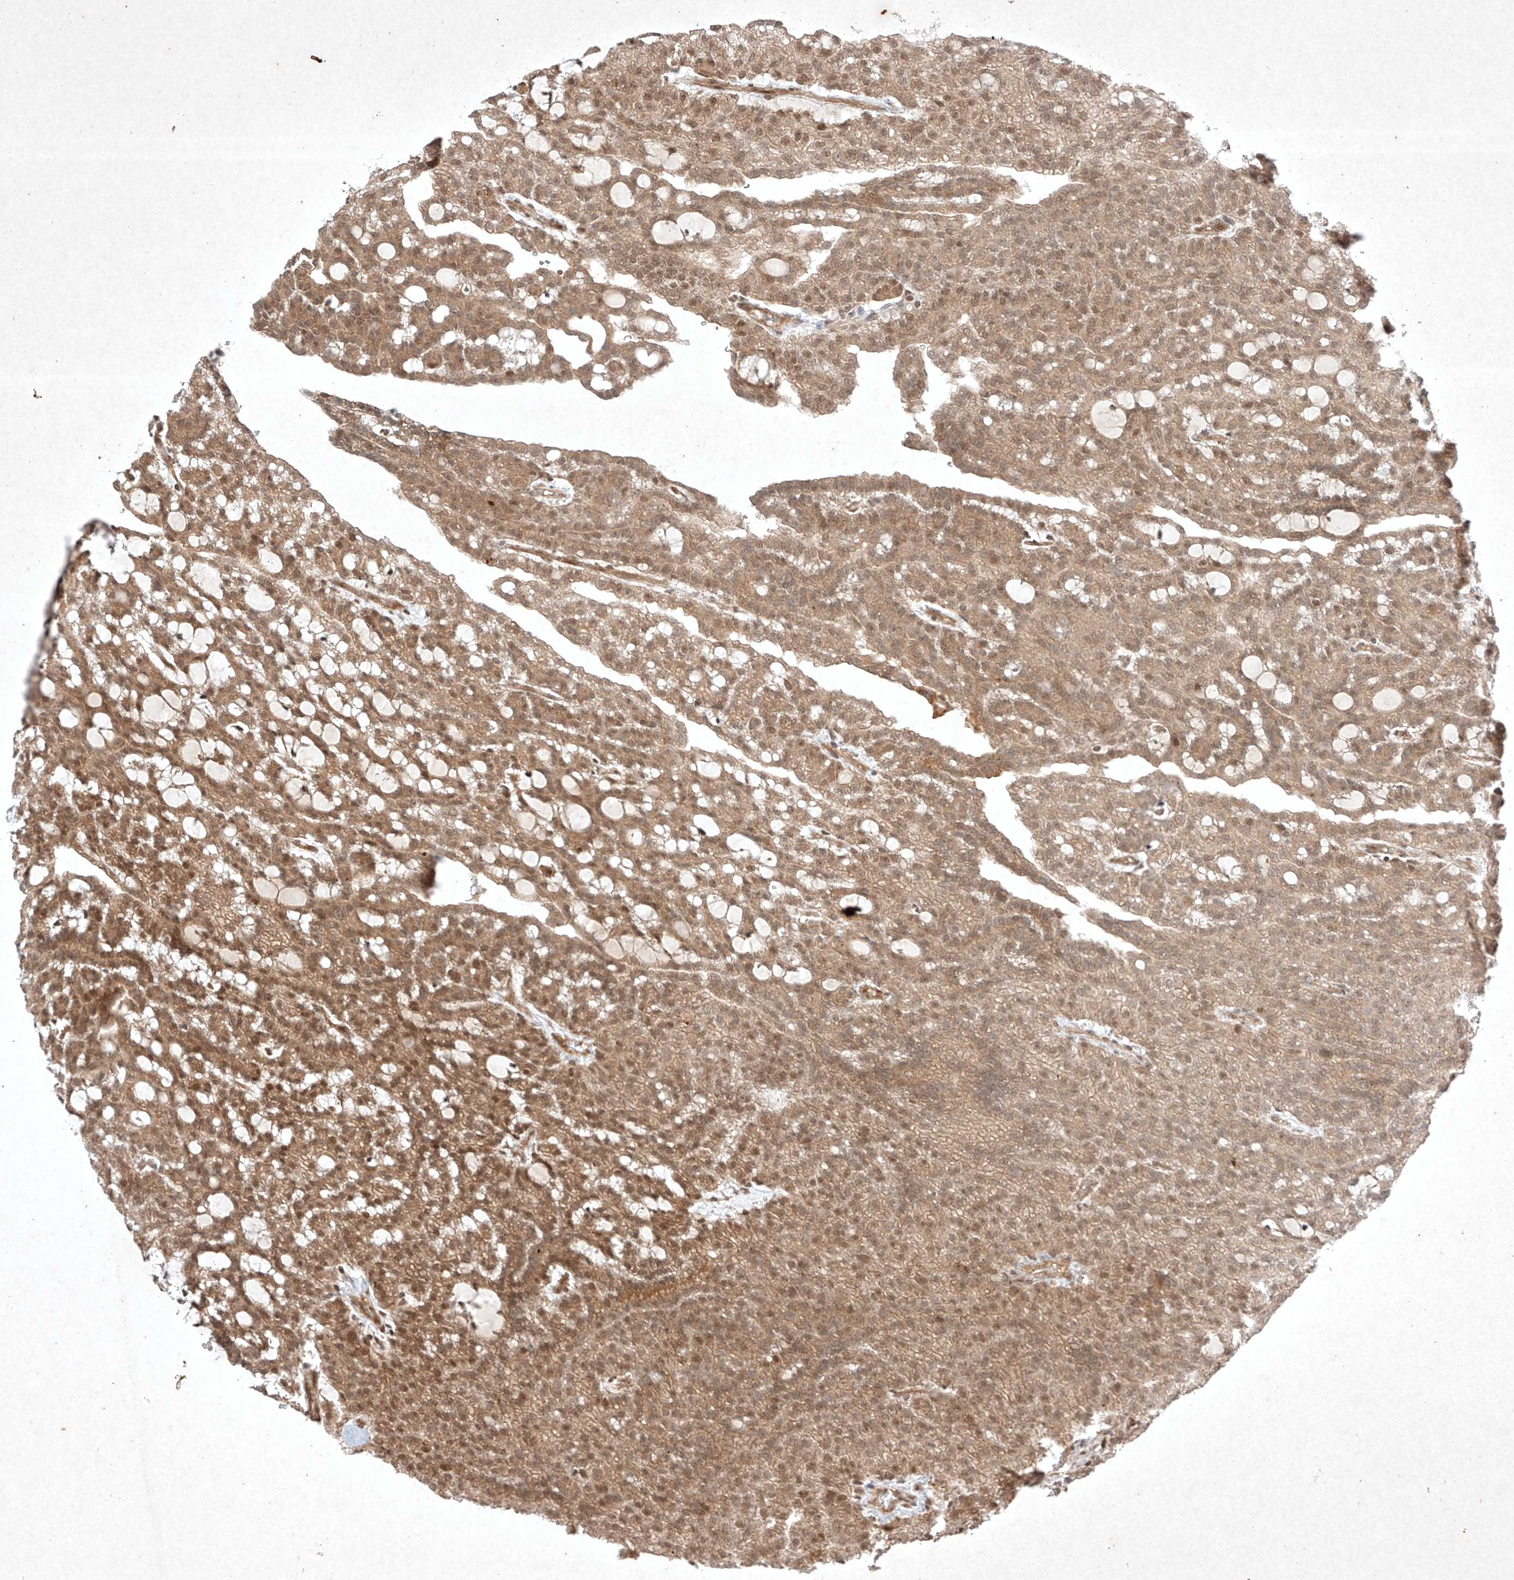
{"staining": {"intensity": "moderate", "quantity": "25%-75%", "location": "cytoplasmic/membranous,nuclear"}, "tissue": "renal cancer", "cell_type": "Tumor cells", "image_type": "cancer", "snomed": [{"axis": "morphology", "description": "Adenocarcinoma, NOS"}, {"axis": "topography", "description": "Kidney"}], "caption": "There is medium levels of moderate cytoplasmic/membranous and nuclear staining in tumor cells of adenocarcinoma (renal), as demonstrated by immunohistochemical staining (brown color).", "gene": "RNF31", "patient": {"sex": "male", "age": 63}}